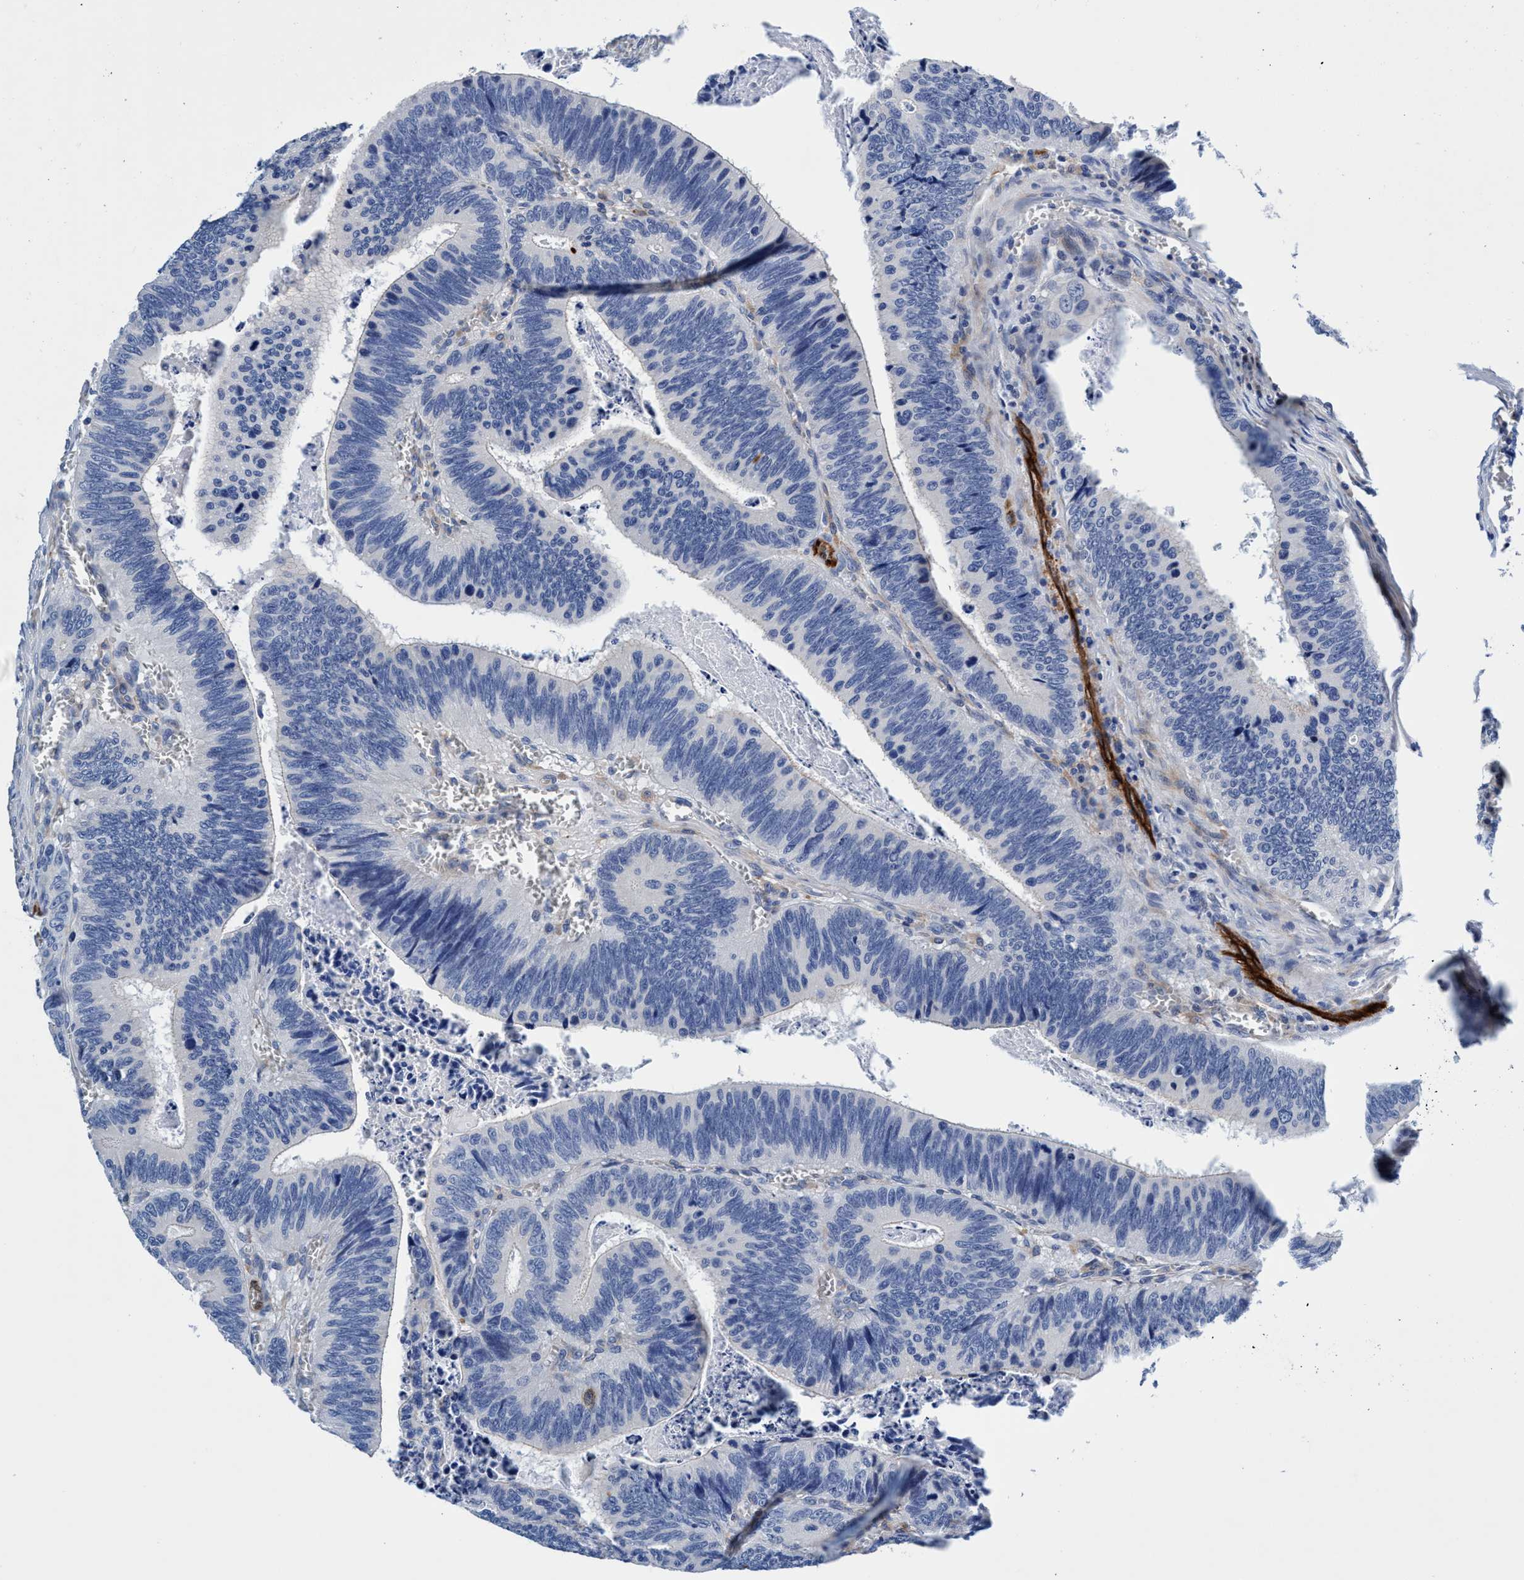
{"staining": {"intensity": "negative", "quantity": "none", "location": "none"}, "tissue": "colorectal cancer", "cell_type": "Tumor cells", "image_type": "cancer", "snomed": [{"axis": "morphology", "description": "Inflammation, NOS"}, {"axis": "morphology", "description": "Adenocarcinoma, NOS"}, {"axis": "topography", "description": "Colon"}], "caption": "The histopathology image reveals no staining of tumor cells in adenocarcinoma (colorectal).", "gene": "UBALD2", "patient": {"sex": "male", "age": 72}}